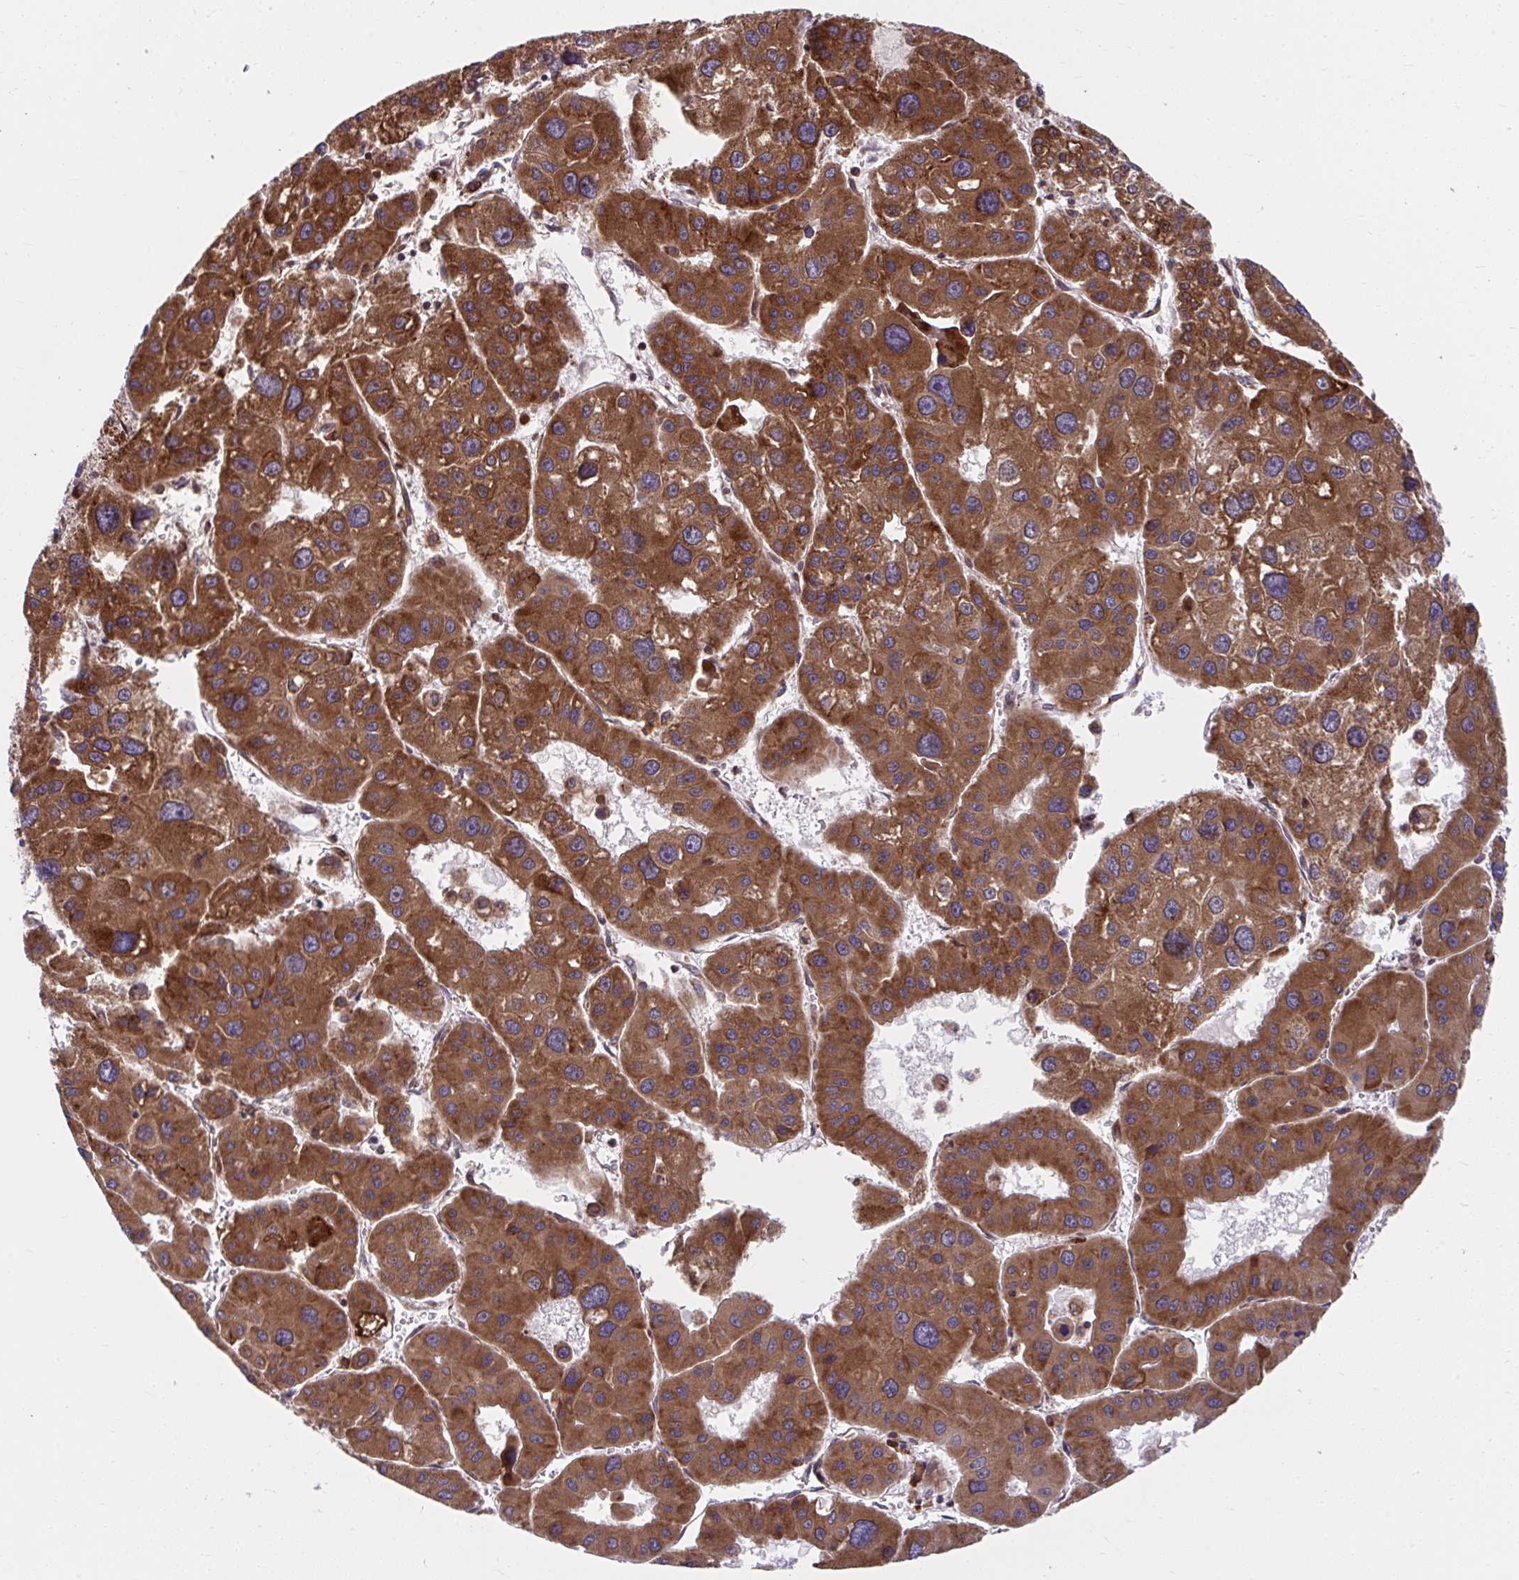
{"staining": {"intensity": "strong", "quantity": ">75%", "location": "cytoplasmic/membranous"}, "tissue": "liver cancer", "cell_type": "Tumor cells", "image_type": "cancer", "snomed": [{"axis": "morphology", "description": "Carcinoma, Hepatocellular, NOS"}, {"axis": "topography", "description": "Liver"}], "caption": "Liver hepatocellular carcinoma stained for a protein (brown) demonstrates strong cytoplasmic/membranous positive expression in about >75% of tumor cells.", "gene": "STIM2", "patient": {"sex": "male", "age": 73}}